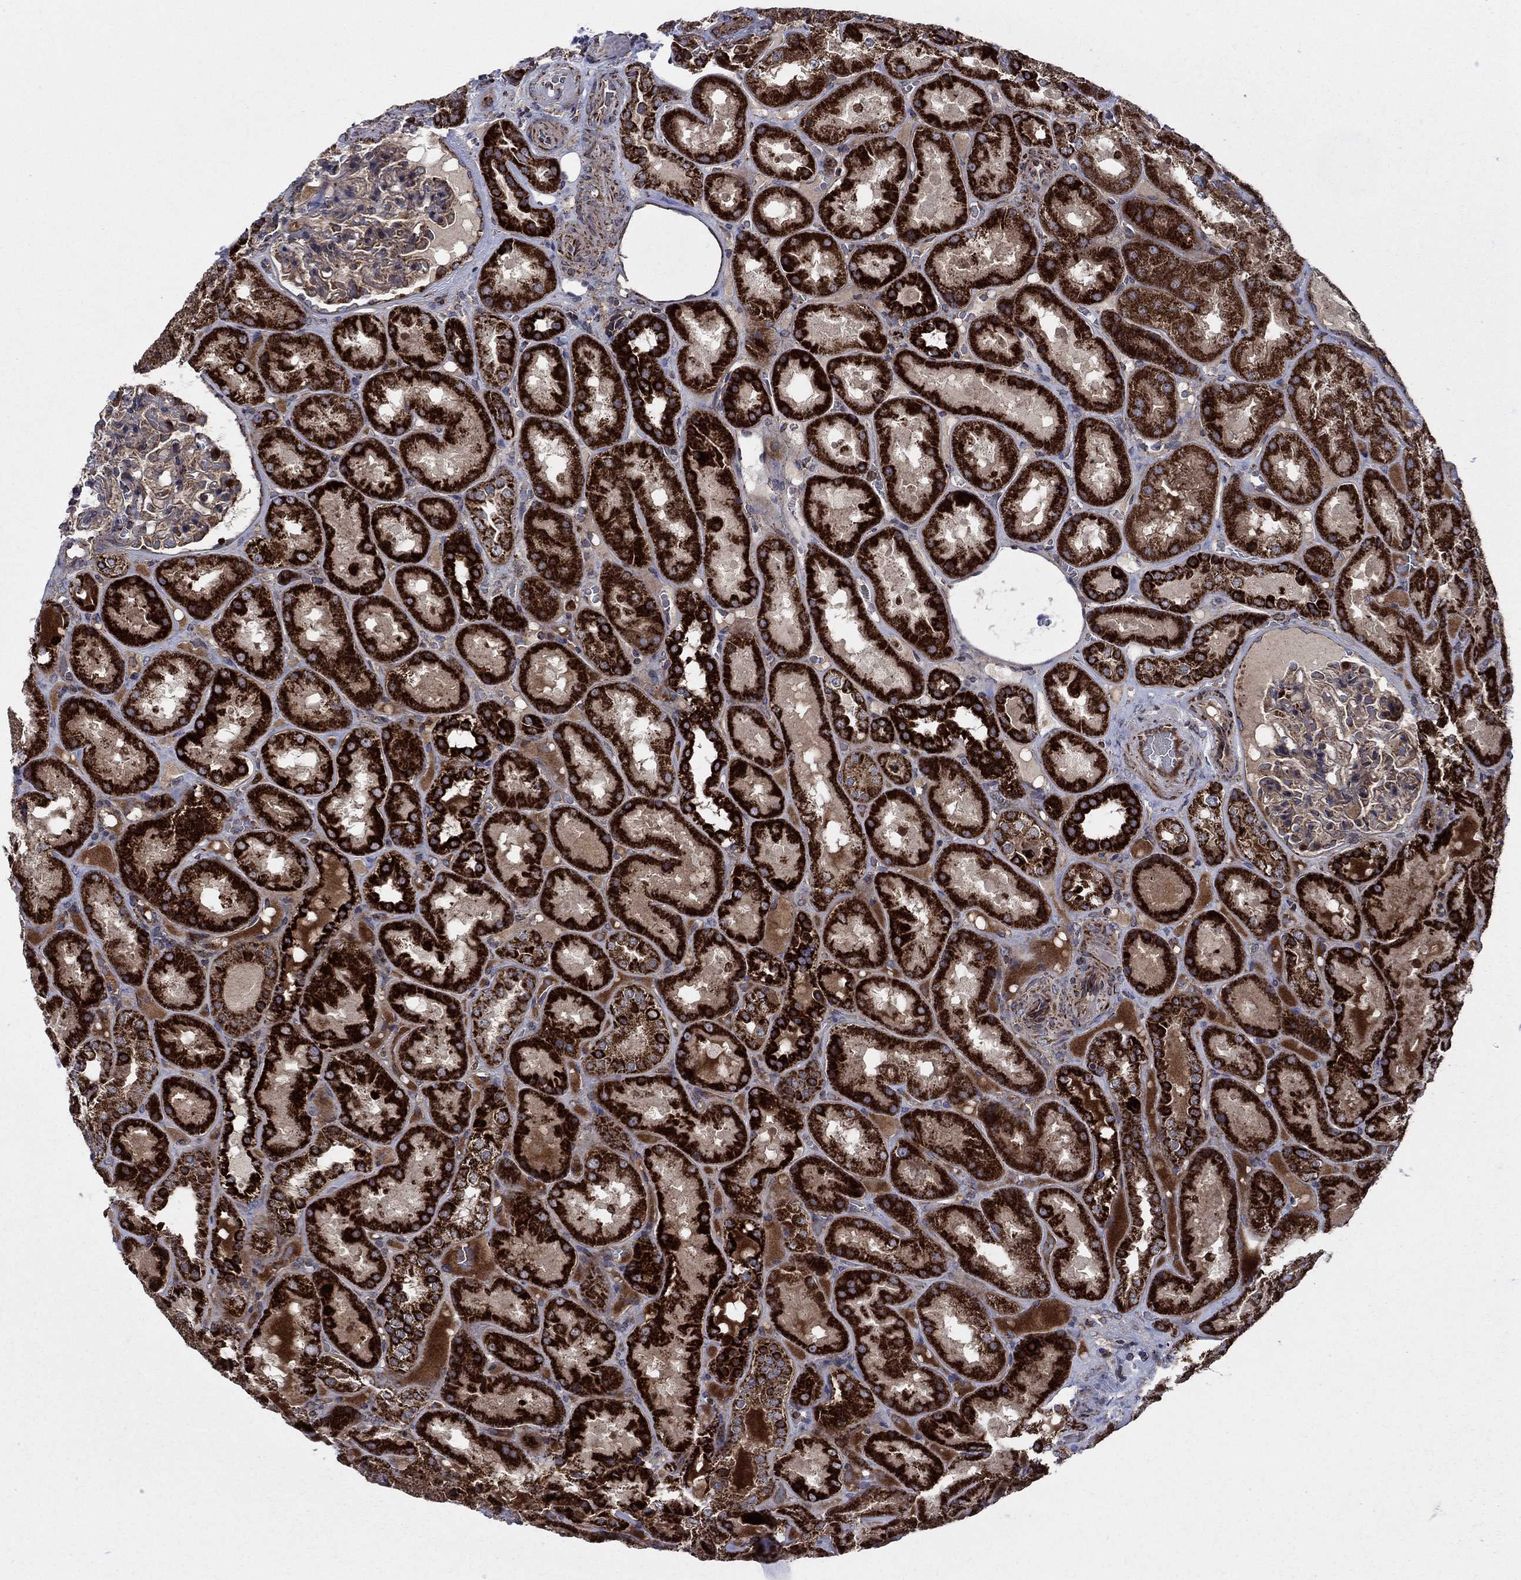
{"staining": {"intensity": "strong", "quantity": "<25%", "location": "cytoplasmic/membranous"}, "tissue": "kidney", "cell_type": "Cells in glomeruli", "image_type": "normal", "snomed": [{"axis": "morphology", "description": "Normal tissue, NOS"}, {"axis": "topography", "description": "Kidney"}], "caption": "Protein staining of unremarkable kidney reveals strong cytoplasmic/membranous expression in about <25% of cells in glomeruli. (Brightfield microscopy of DAB IHC at high magnification).", "gene": "RNF19B", "patient": {"sex": "male", "age": 73}}